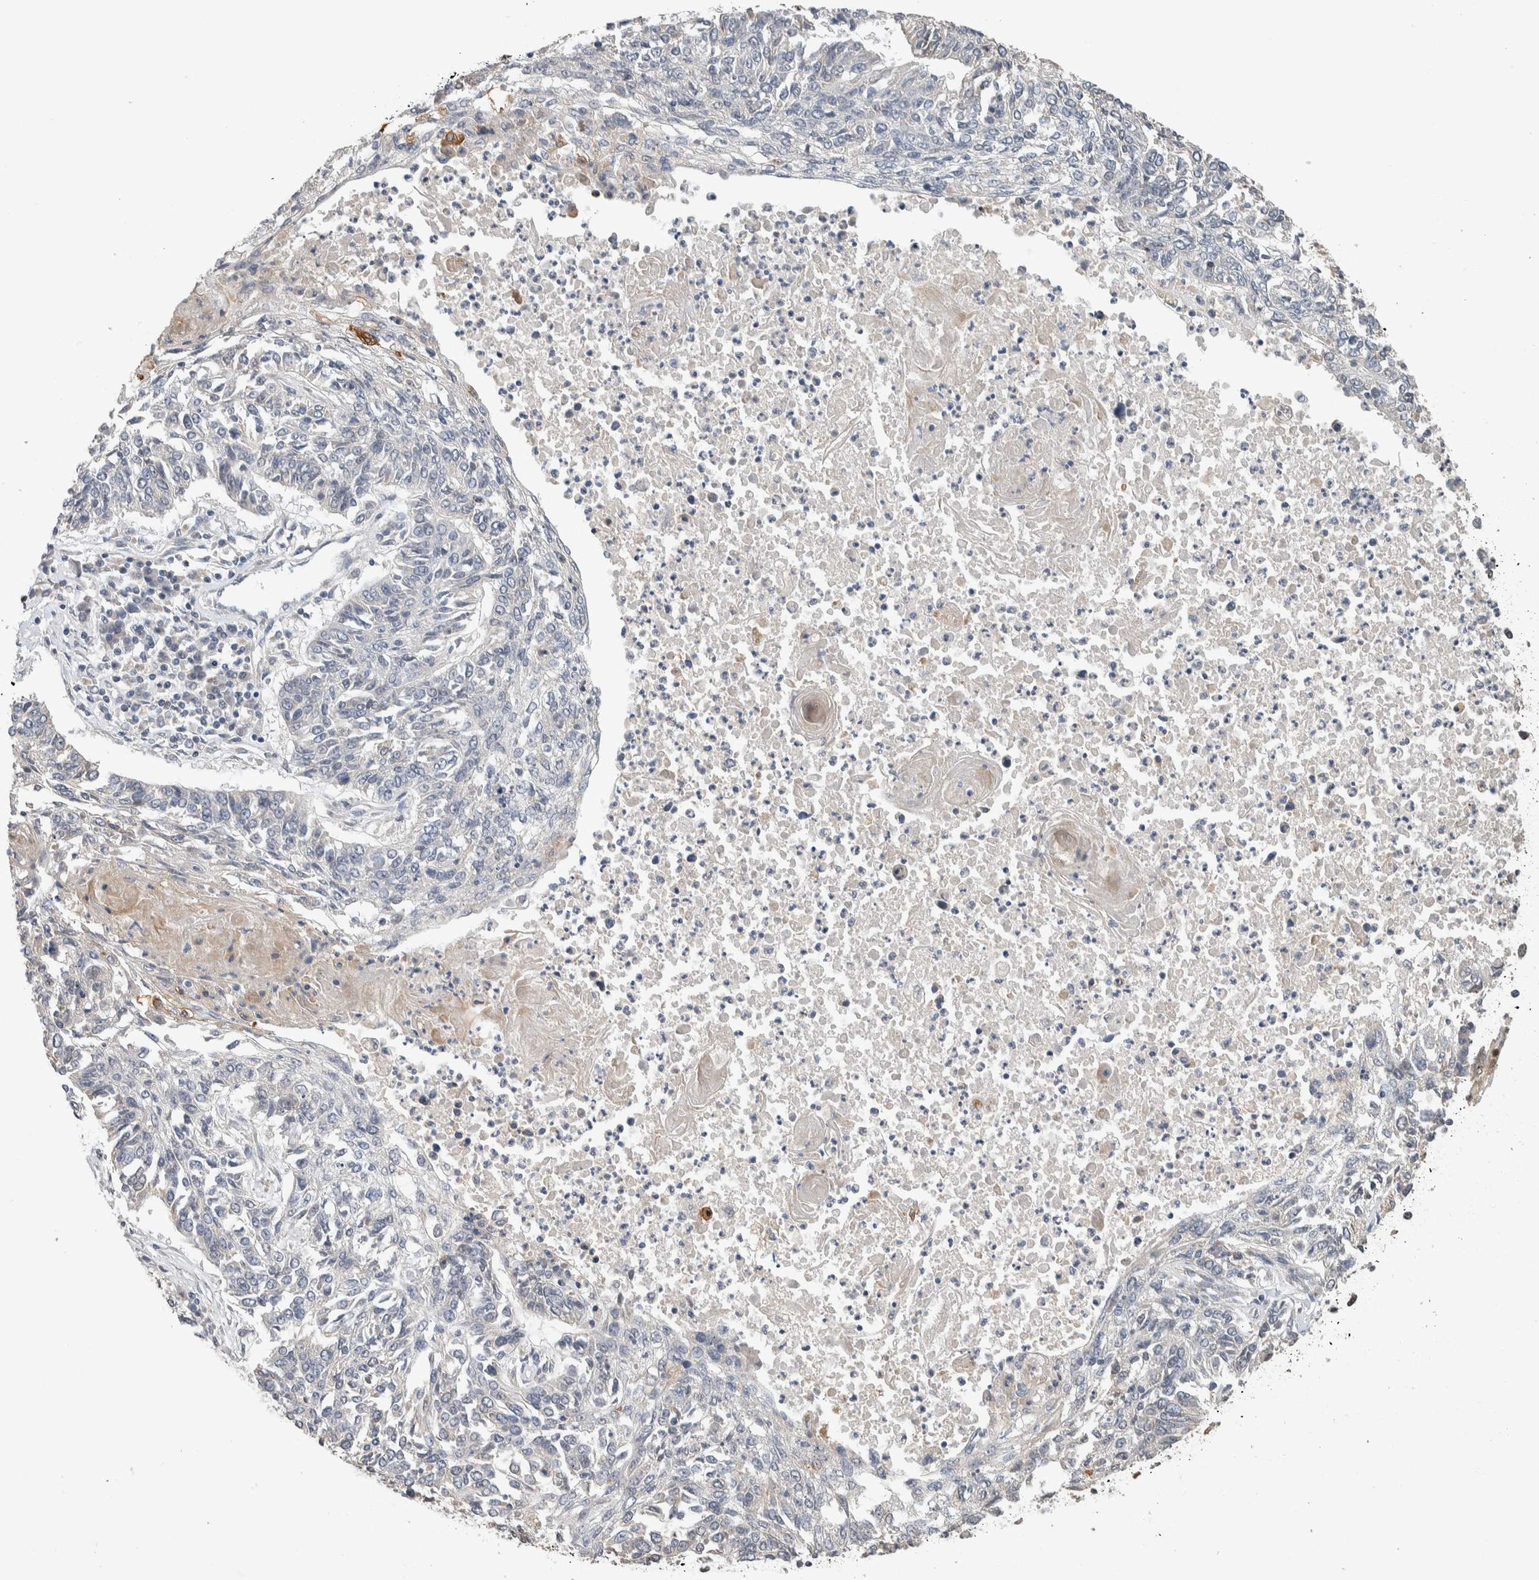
{"staining": {"intensity": "negative", "quantity": "none", "location": "none"}, "tissue": "lung cancer", "cell_type": "Tumor cells", "image_type": "cancer", "snomed": [{"axis": "morphology", "description": "Normal tissue, NOS"}, {"axis": "morphology", "description": "Squamous cell carcinoma, NOS"}, {"axis": "topography", "description": "Cartilage tissue"}, {"axis": "topography", "description": "Bronchus"}, {"axis": "topography", "description": "Lung"}], "caption": "A micrograph of human lung squamous cell carcinoma is negative for staining in tumor cells.", "gene": "CYSRT1", "patient": {"sex": "female", "age": 49}}